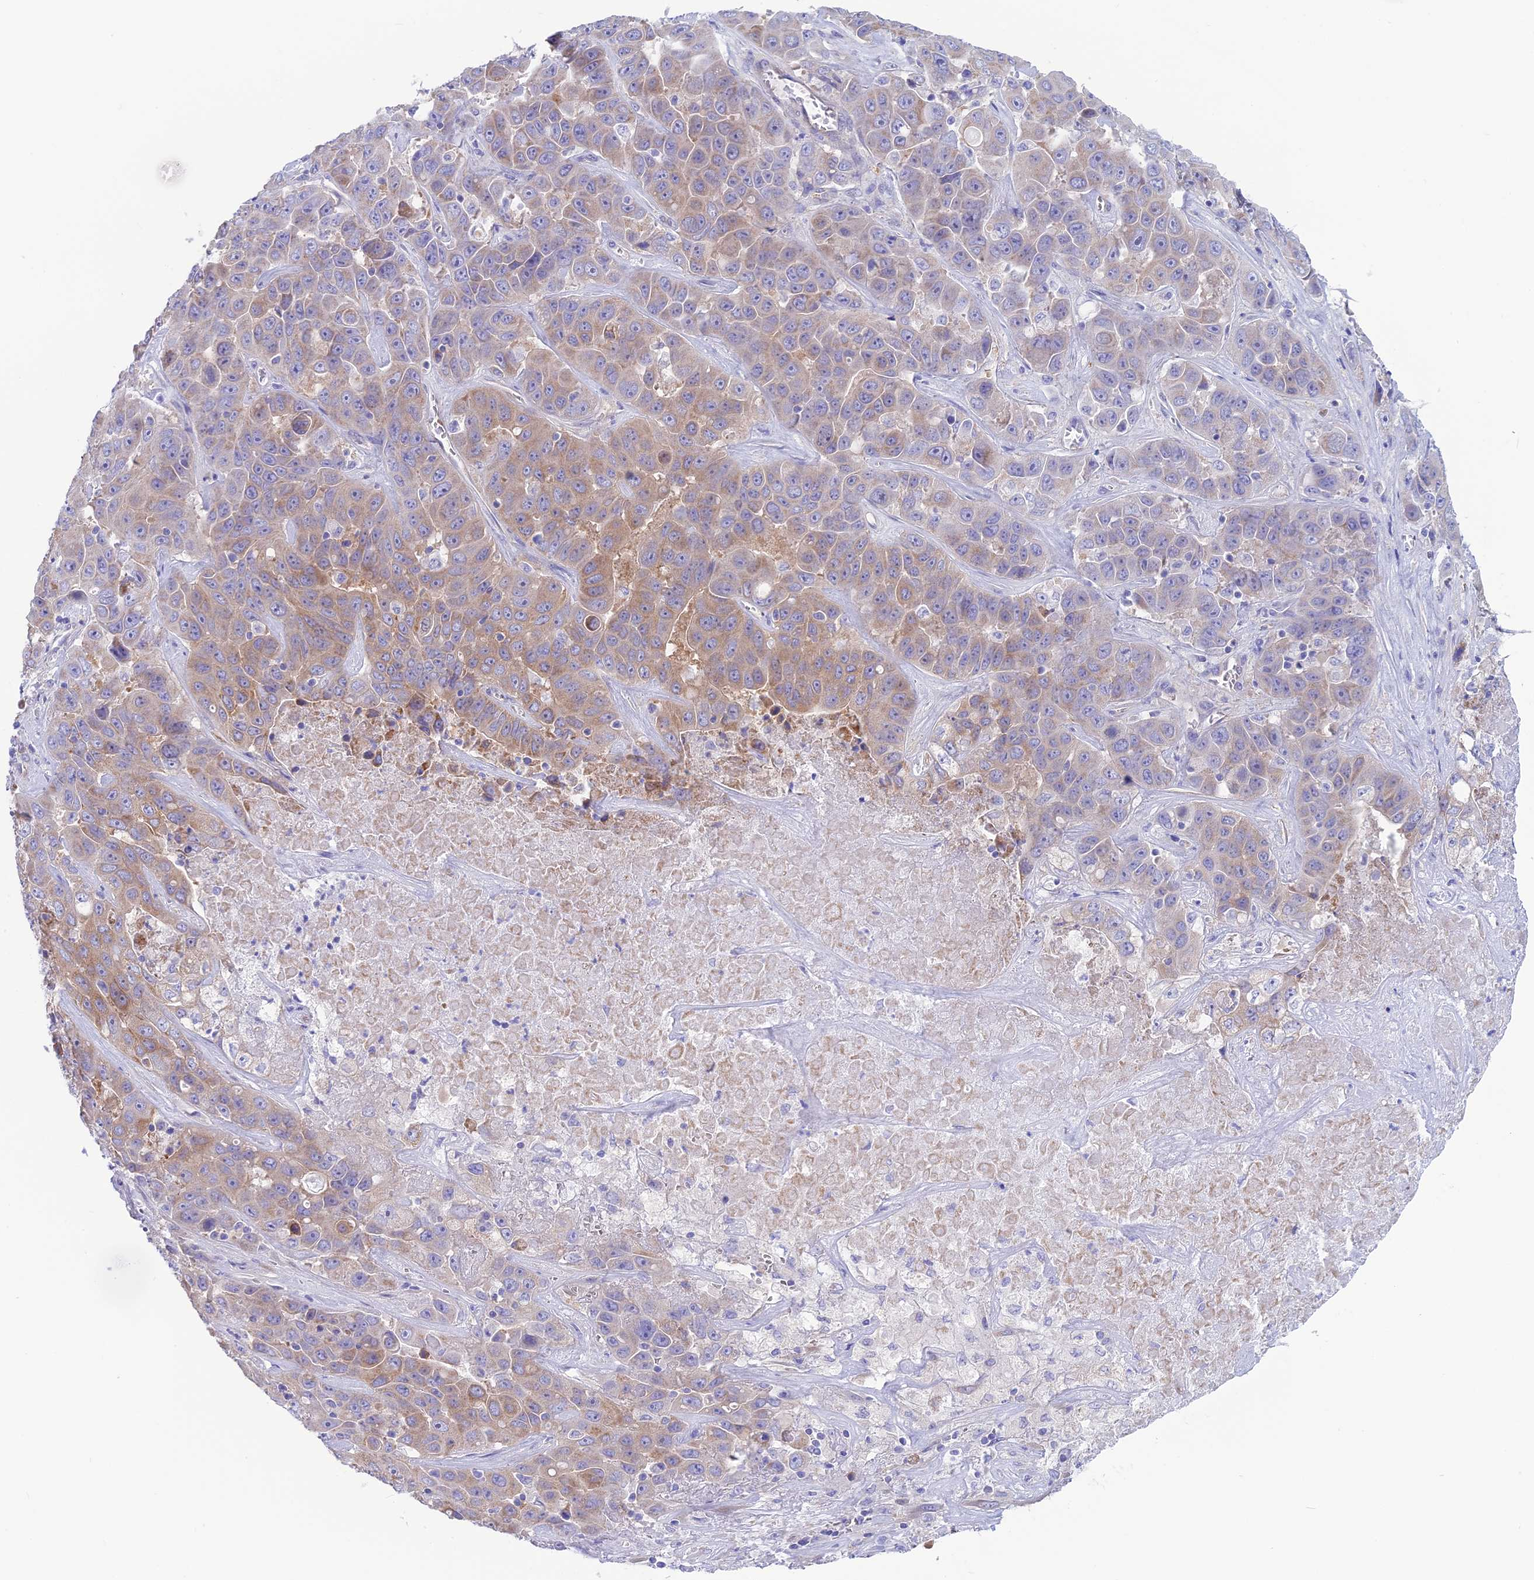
{"staining": {"intensity": "weak", "quantity": "25%-75%", "location": "cytoplasmic/membranous"}, "tissue": "liver cancer", "cell_type": "Tumor cells", "image_type": "cancer", "snomed": [{"axis": "morphology", "description": "Cholangiocarcinoma"}, {"axis": "topography", "description": "Liver"}], "caption": "Cholangiocarcinoma (liver) stained for a protein reveals weak cytoplasmic/membranous positivity in tumor cells.", "gene": "LZTFL1", "patient": {"sex": "female", "age": 52}}